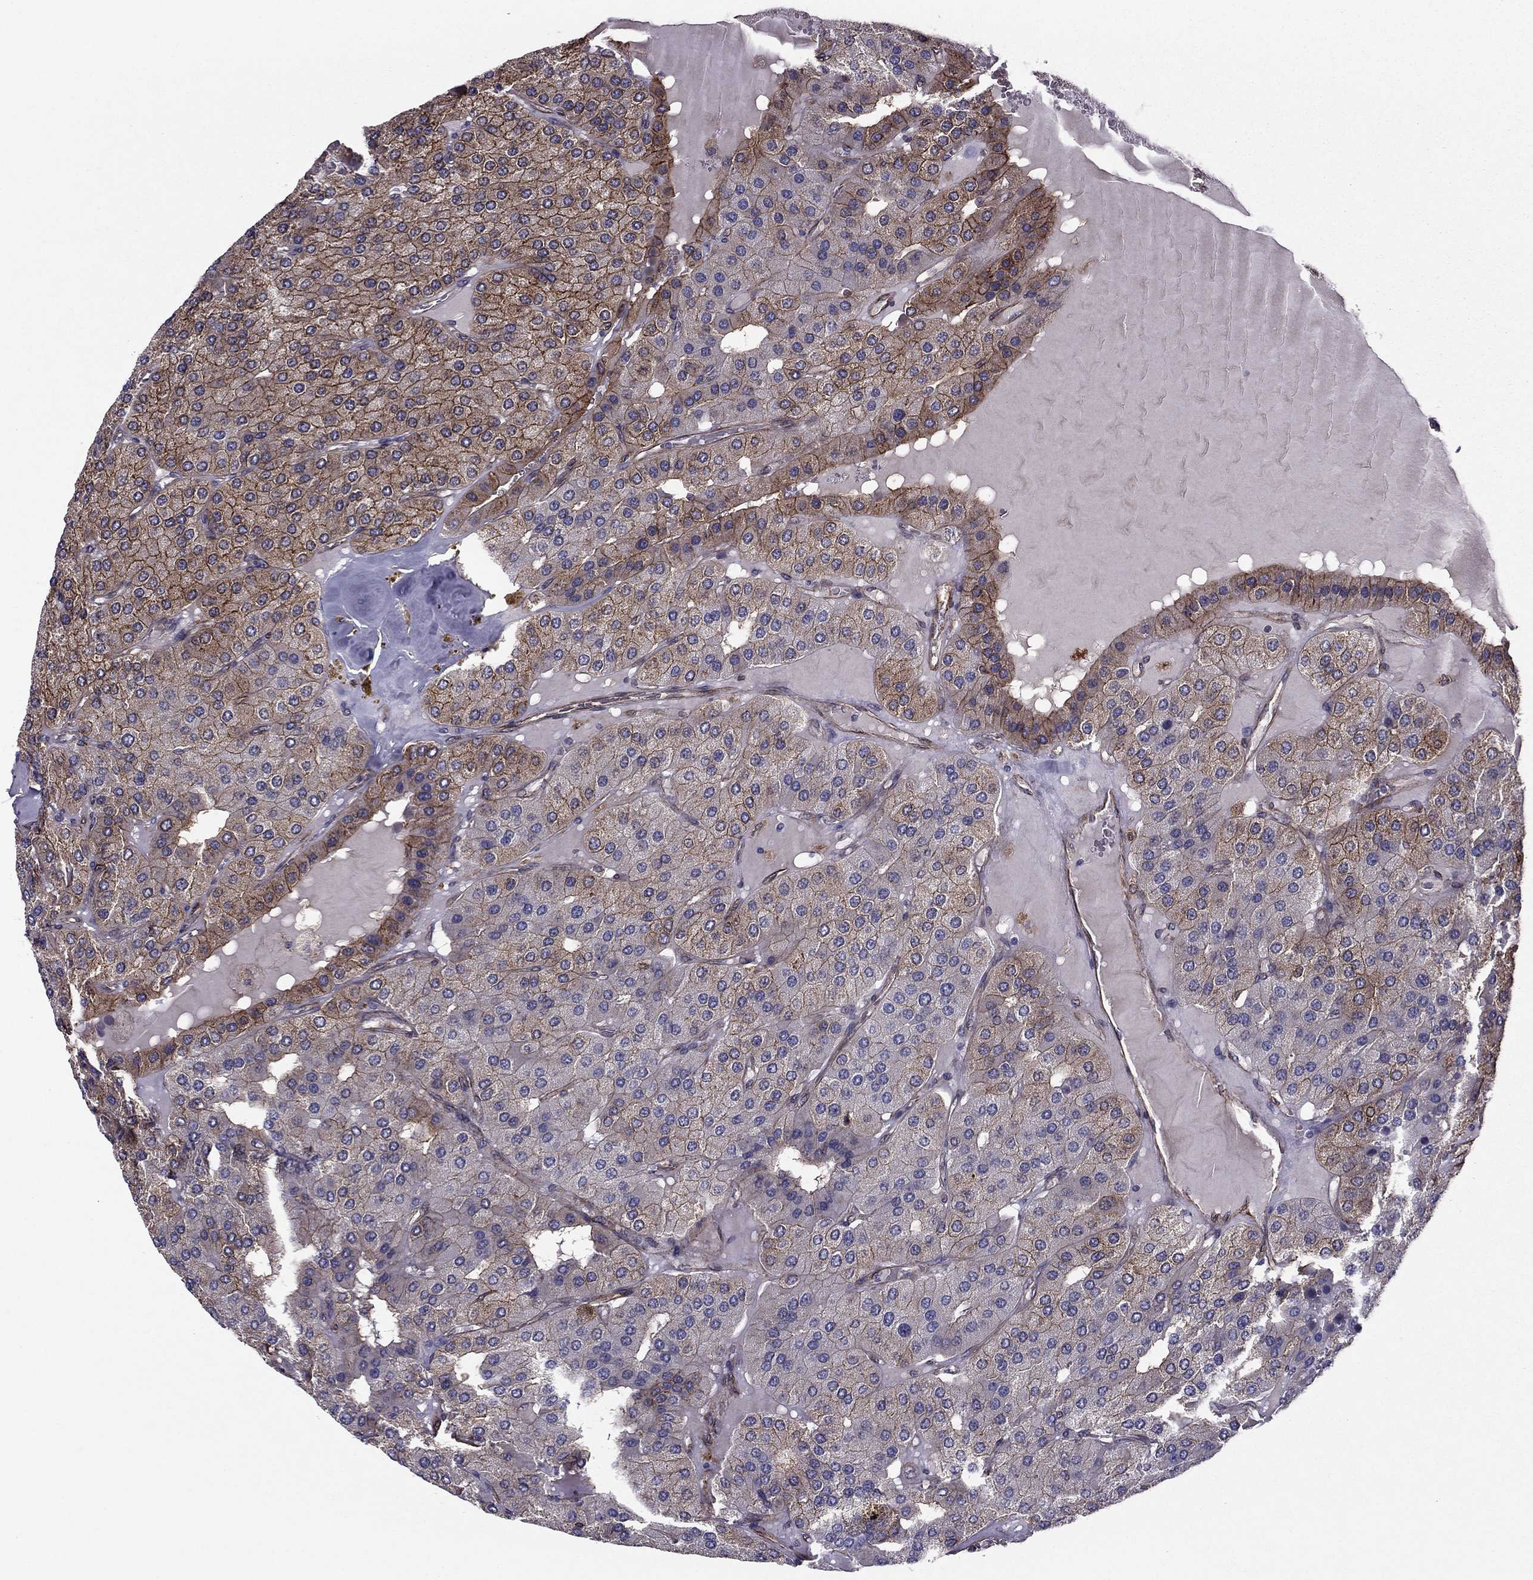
{"staining": {"intensity": "strong", "quantity": "<25%", "location": "cytoplasmic/membranous"}, "tissue": "parathyroid gland", "cell_type": "Glandular cells", "image_type": "normal", "snomed": [{"axis": "morphology", "description": "Normal tissue, NOS"}, {"axis": "morphology", "description": "Adenoma, NOS"}, {"axis": "topography", "description": "Parathyroid gland"}], "caption": "A brown stain labels strong cytoplasmic/membranous positivity of a protein in glandular cells of unremarkable parathyroid gland. (DAB = brown stain, brightfield microscopy at high magnification).", "gene": "SHMT1", "patient": {"sex": "female", "age": 86}}